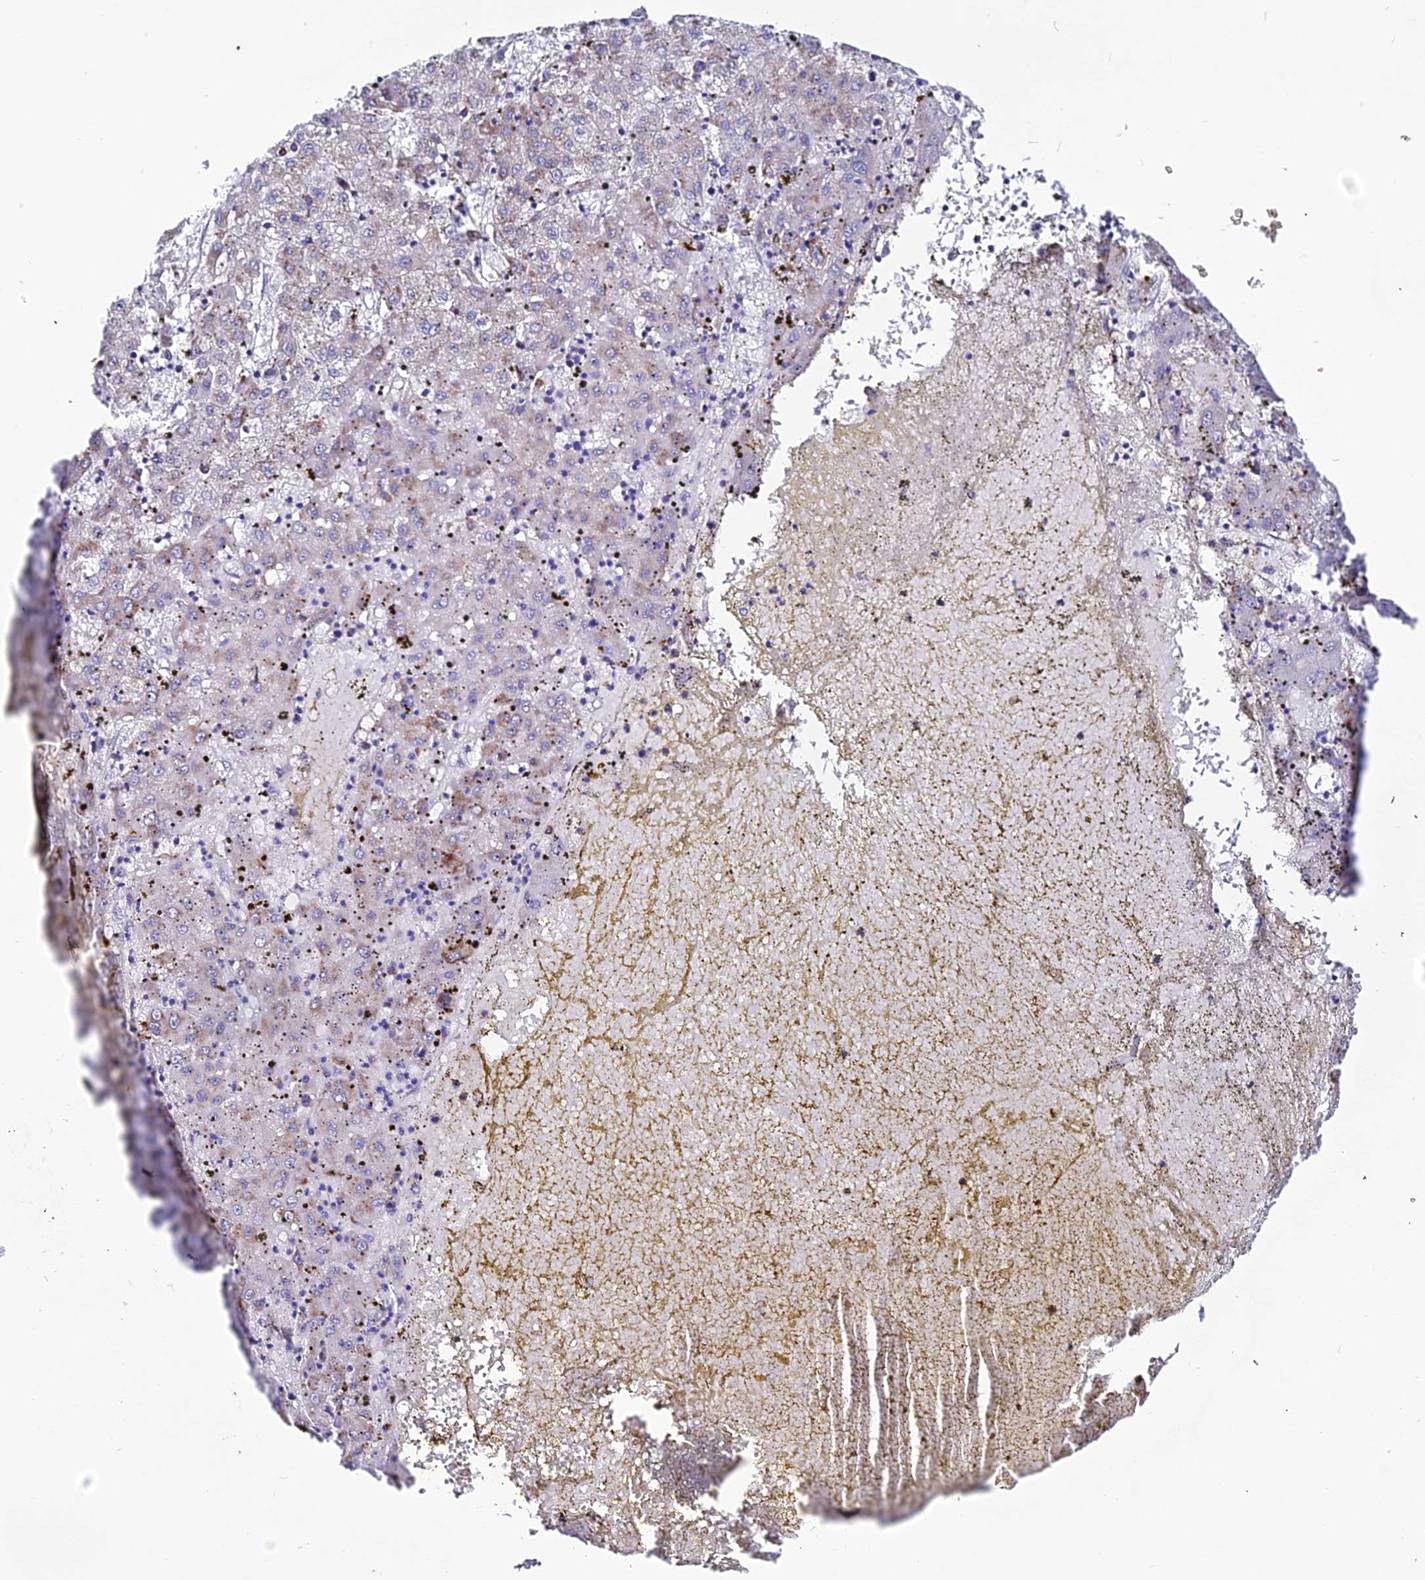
{"staining": {"intensity": "moderate", "quantity": "<25%", "location": "cytoplasmic/membranous"}, "tissue": "liver cancer", "cell_type": "Tumor cells", "image_type": "cancer", "snomed": [{"axis": "morphology", "description": "Carcinoma, Hepatocellular, NOS"}, {"axis": "topography", "description": "Liver"}], "caption": "Hepatocellular carcinoma (liver) was stained to show a protein in brown. There is low levels of moderate cytoplasmic/membranous positivity in about <25% of tumor cells. The protein is stained brown, and the nuclei are stained in blue (DAB IHC with brightfield microscopy, high magnification).", "gene": "EEF1G", "patient": {"sex": "male", "age": 72}}